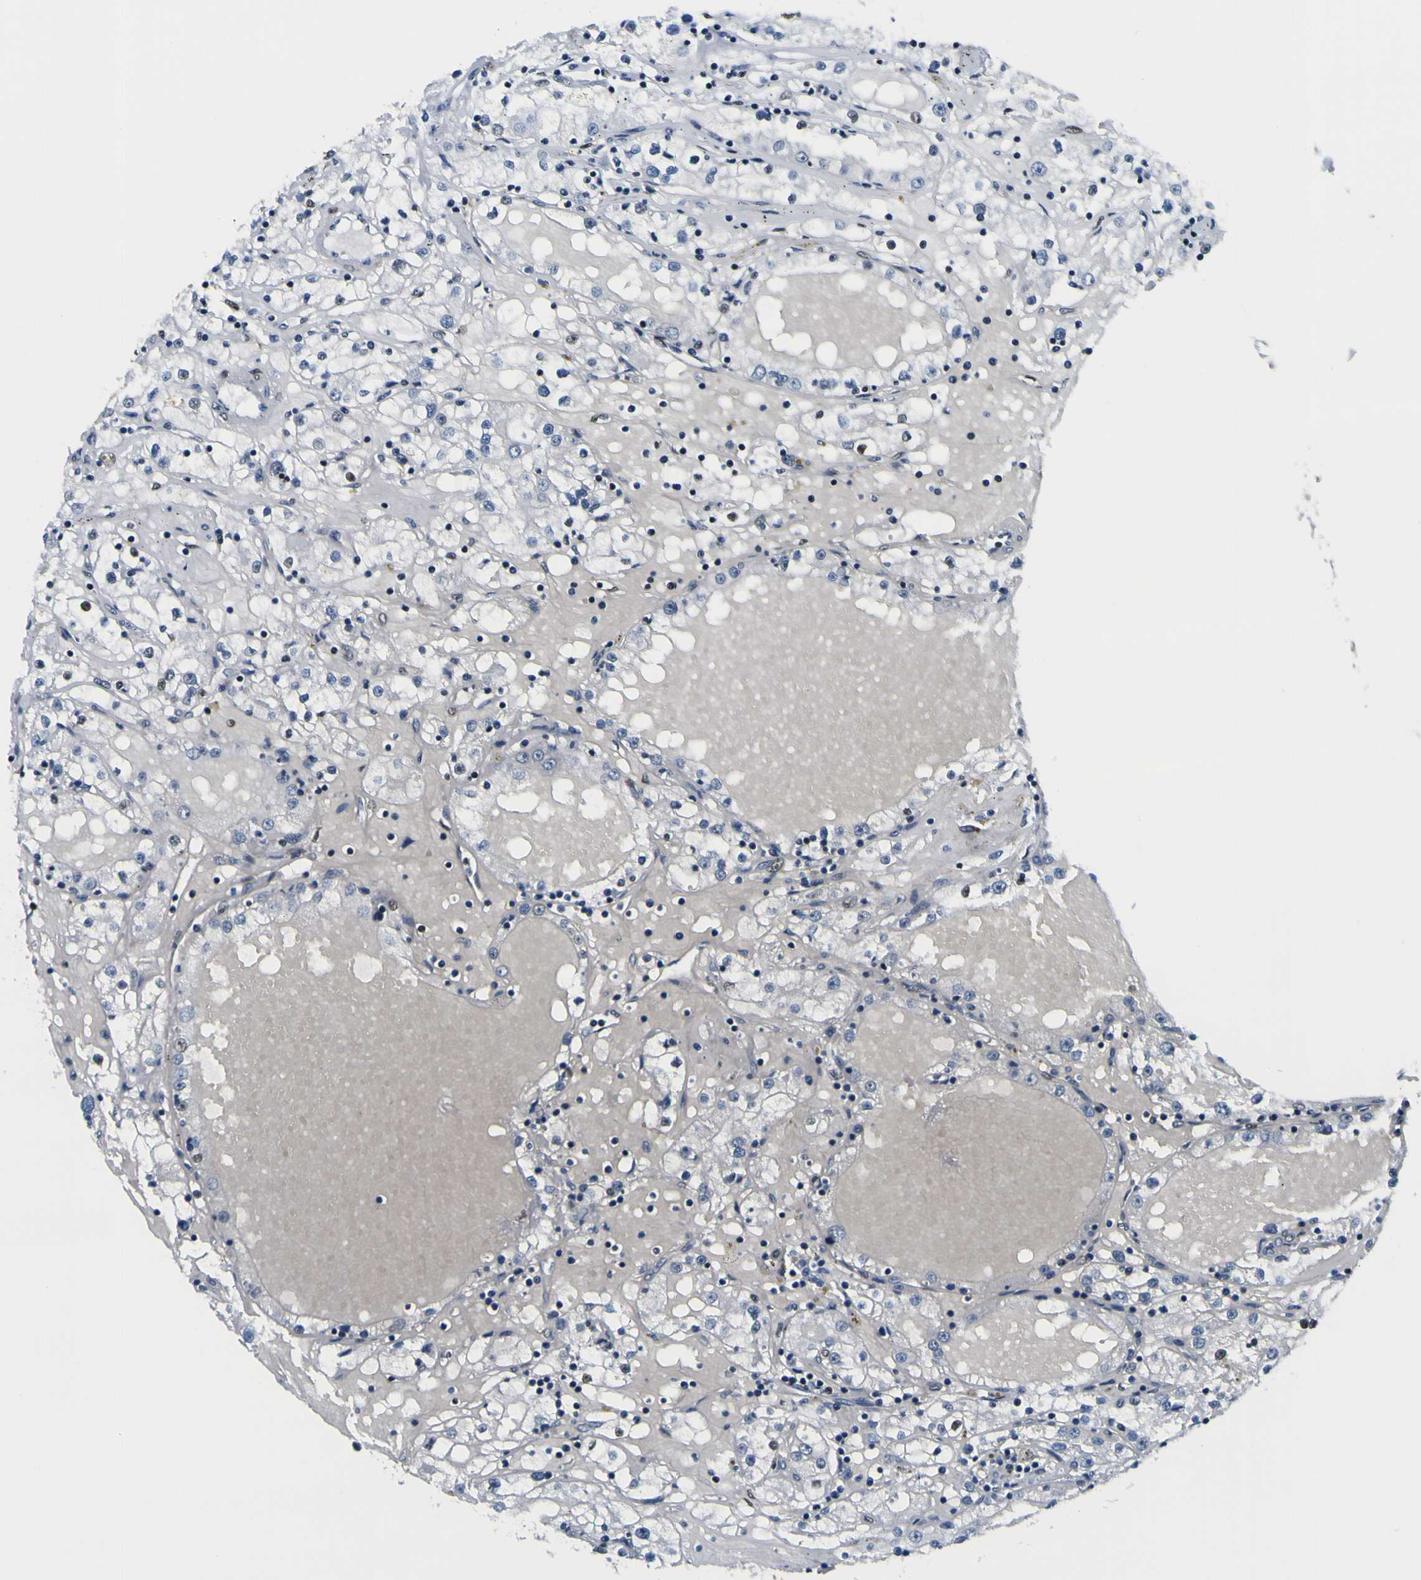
{"staining": {"intensity": "negative", "quantity": "none", "location": "none"}, "tissue": "renal cancer", "cell_type": "Tumor cells", "image_type": "cancer", "snomed": [{"axis": "morphology", "description": "Adenocarcinoma, NOS"}, {"axis": "topography", "description": "Kidney"}], "caption": "The photomicrograph displays no significant positivity in tumor cells of renal cancer (adenocarcinoma).", "gene": "SP1", "patient": {"sex": "male", "age": 56}}